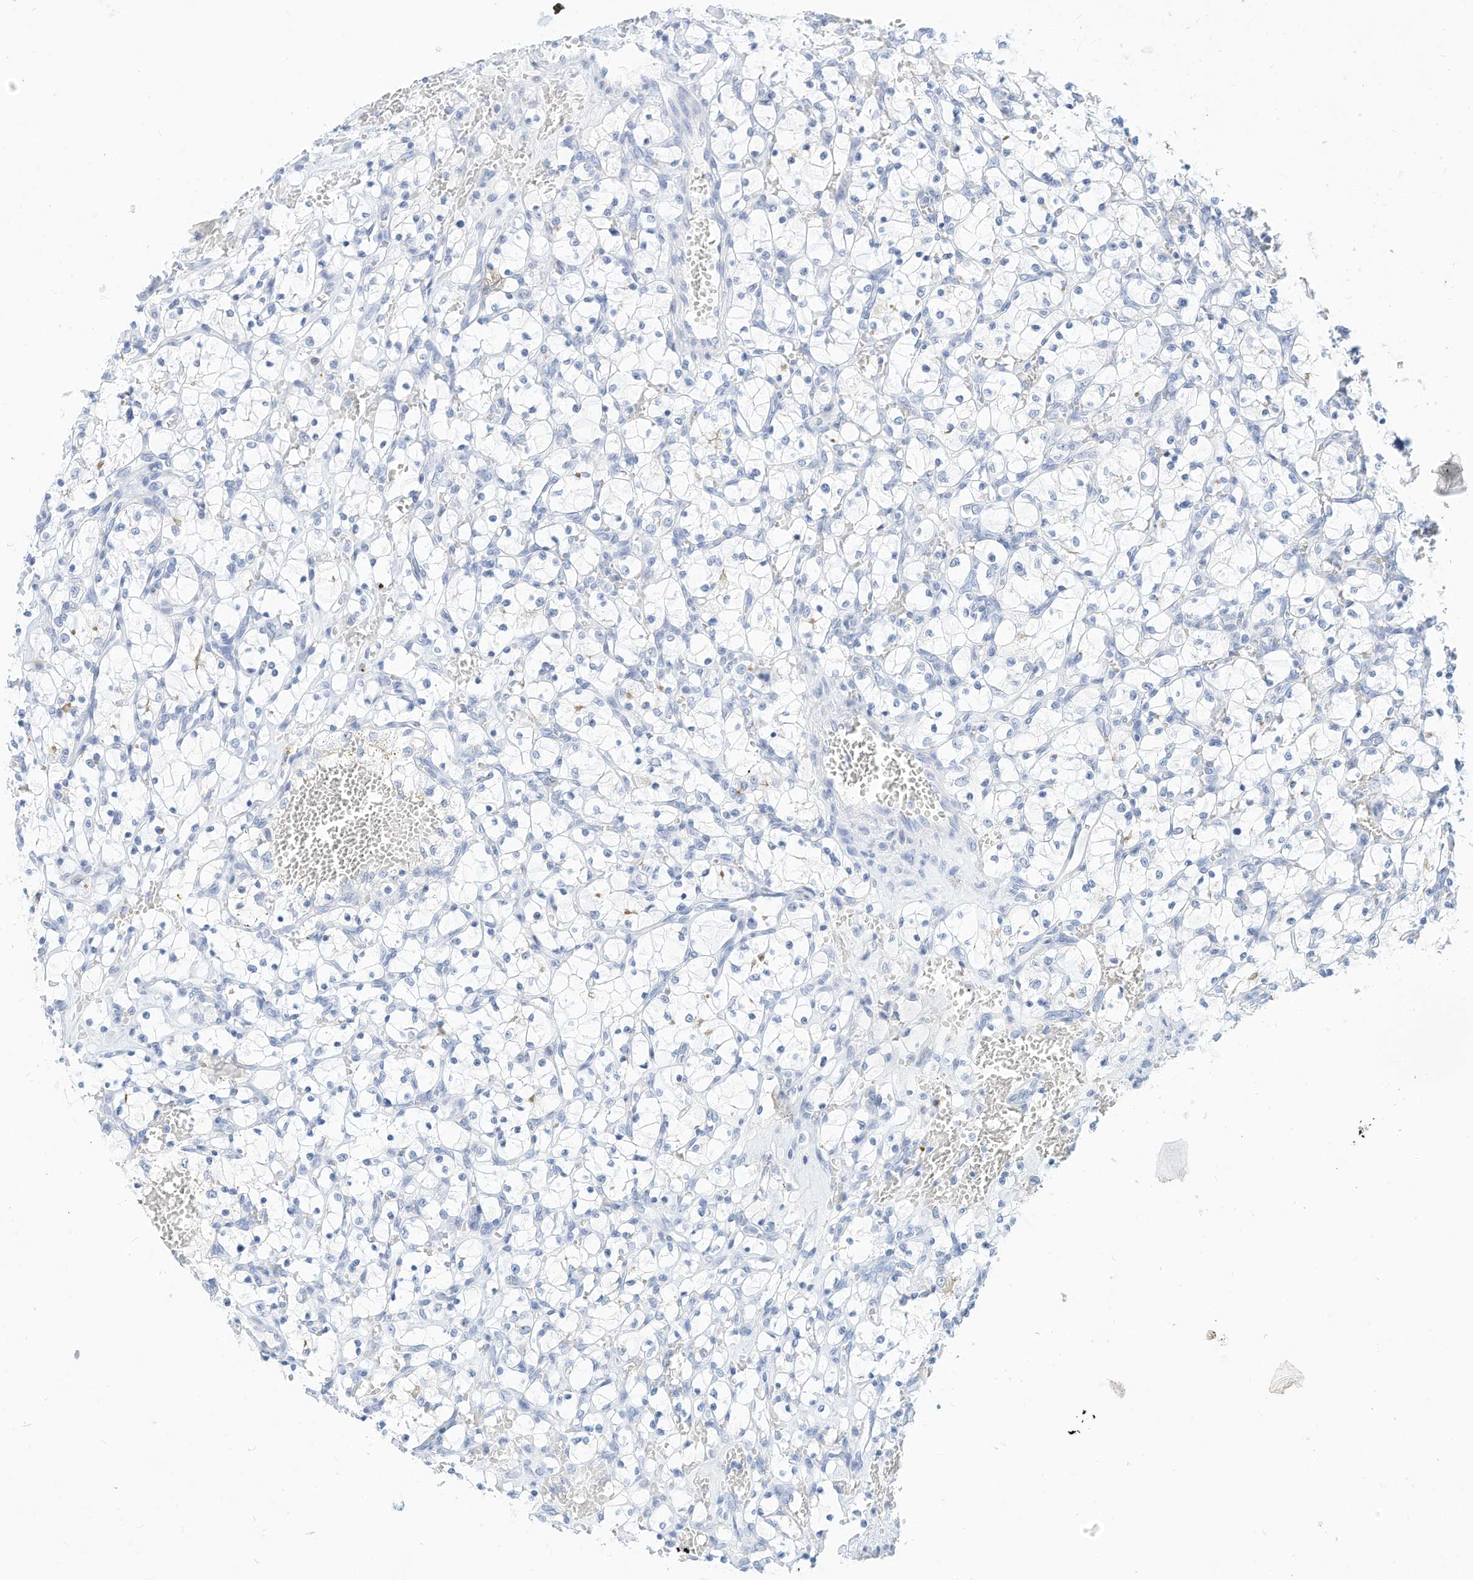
{"staining": {"intensity": "negative", "quantity": "none", "location": "none"}, "tissue": "renal cancer", "cell_type": "Tumor cells", "image_type": "cancer", "snomed": [{"axis": "morphology", "description": "Adenocarcinoma, NOS"}, {"axis": "topography", "description": "Kidney"}], "caption": "The image reveals no significant staining in tumor cells of adenocarcinoma (renal).", "gene": "SPOCD1", "patient": {"sex": "female", "age": 69}}